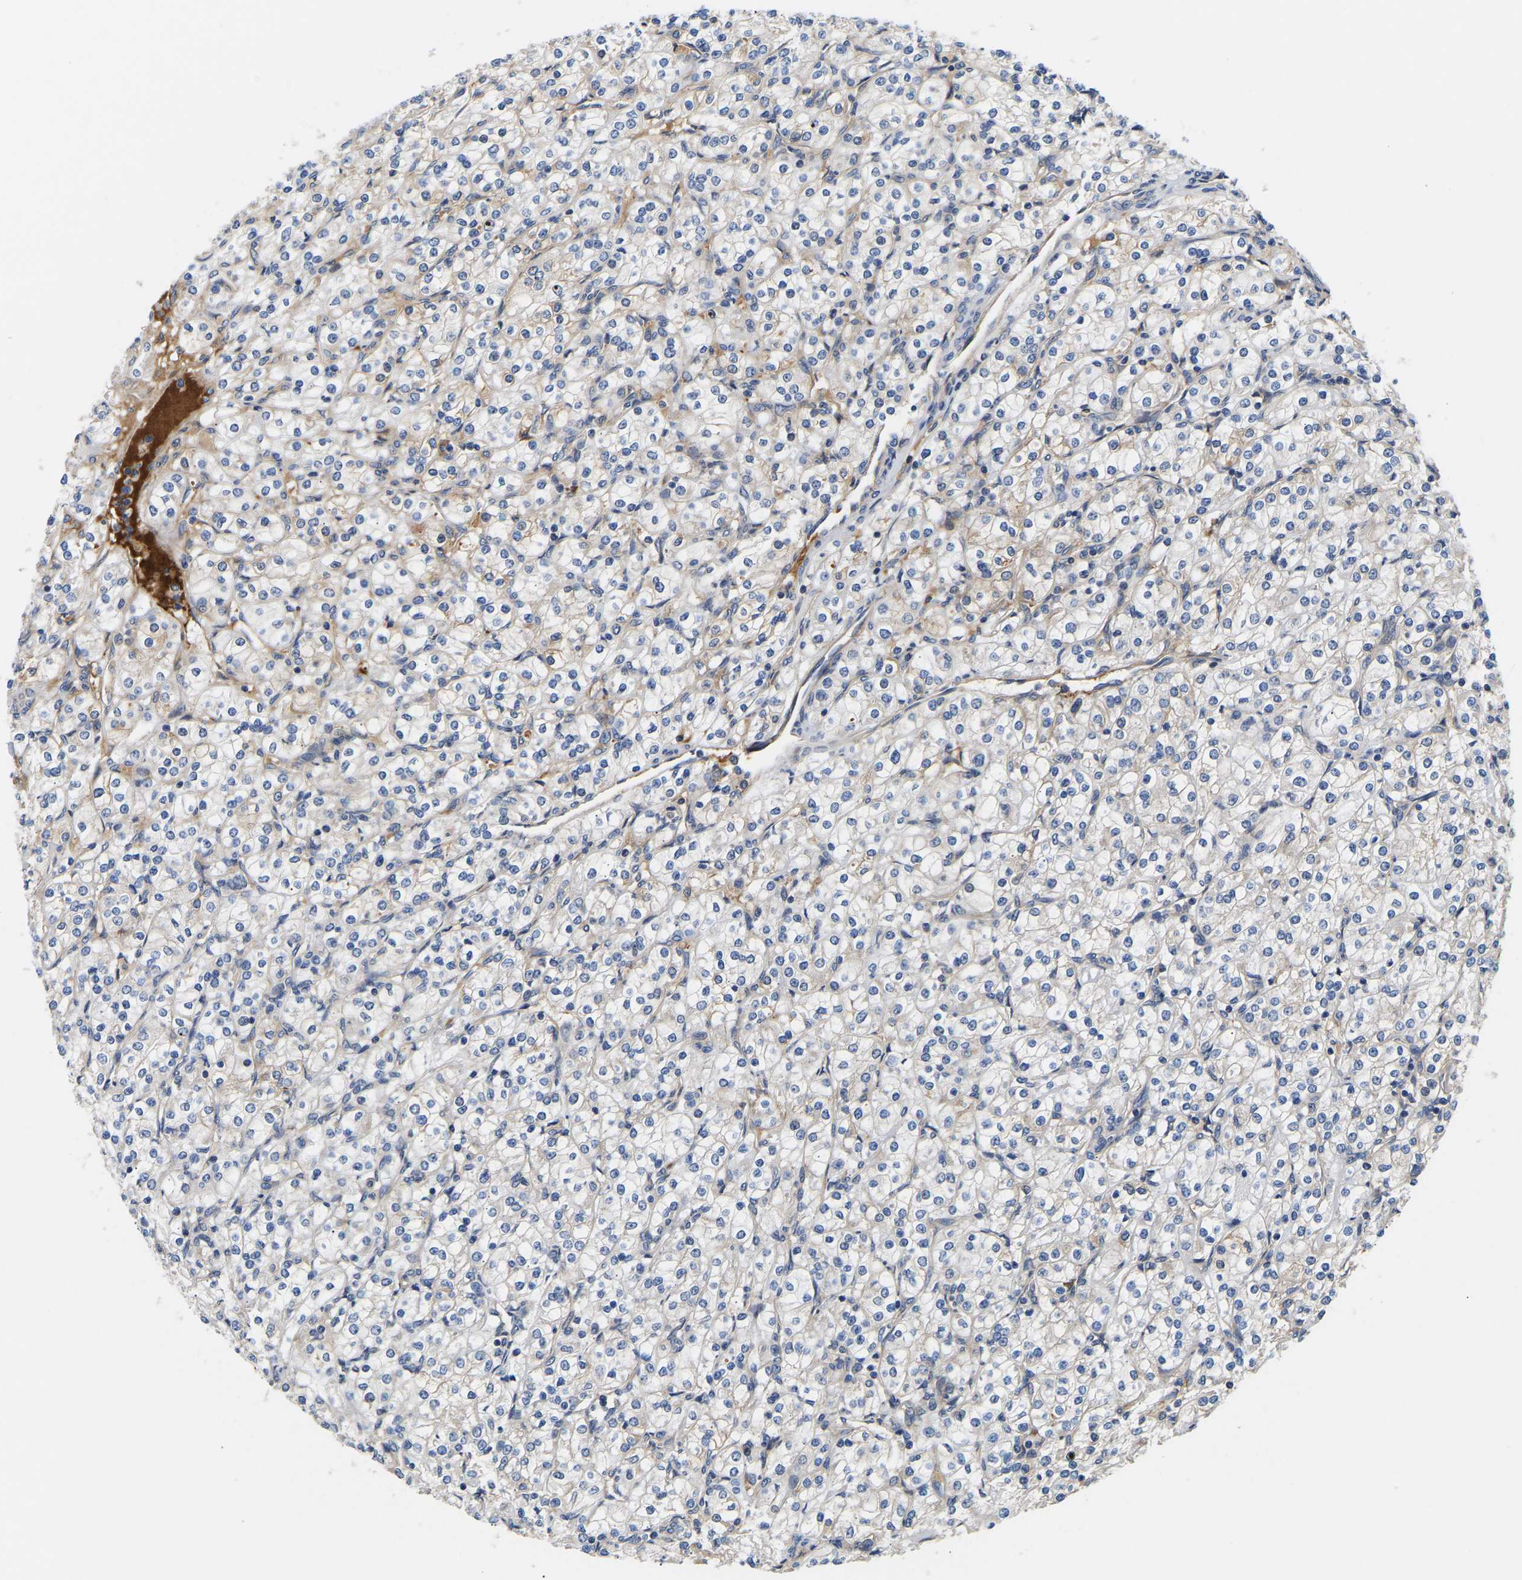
{"staining": {"intensity": "negative", "quantity": "none", "location": "none"}, "tissue": "renal cancer", "cell_type": "Tumor cells", "image_type": "cancer", "snomed": [{"axis": "morphology", "description": "Adenocarcinoma, NOS"}, {"axis": "topography", "description": "Kidney"}], "caption": "Renal cancer (adenocarcinoma) was stained to show a protein in brown. There is no significant staining in tumor cells. The staining is performed using DAB (3,3'-diaminobenzidine) brown chromogen with nuclei counter-stained in using hematoxylin.", "gene": "AIMP2", "patient": {"sex": "male", "age": 77}}